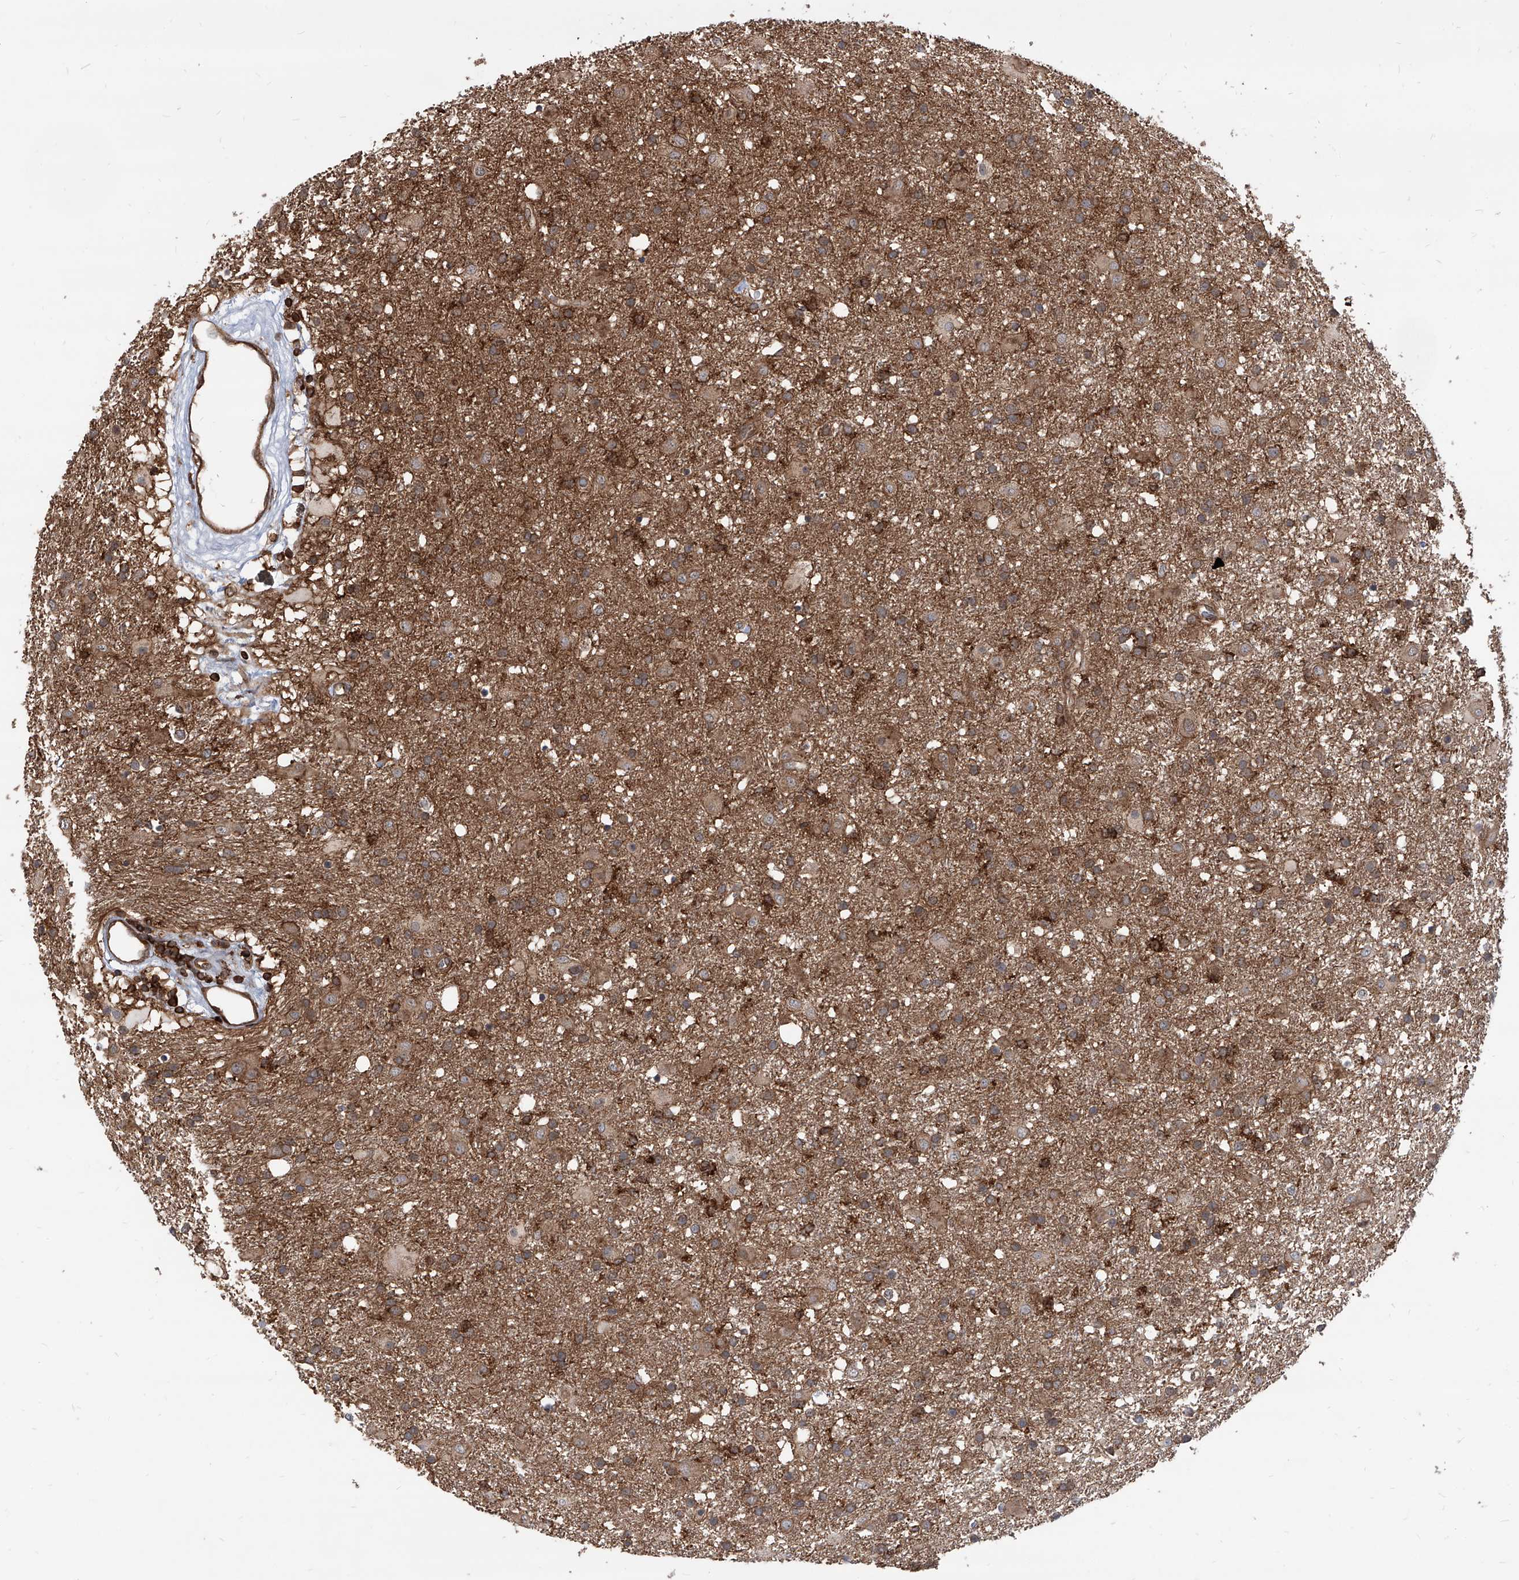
{"staining": {"intensity": "moderate", "quantity": ">75%", "location": "cytoplasmic/membranous"}, "tissue": "glioma", "cell_type": "Tumor cells", "image_type": "cancer", "snomed": [{"axis": "morphology", "description": "Glioma, malignant, Low grade"}, {"axis": "topography", "description": "Brain"}], "caption": "Immunohistochemistry (IHC) (DAB) staining of human glioma displays moderate cytoplasmic/membranous protein positivity in about >75% of tumor cells.", "gene": "MAGED2", "patient": {"sex": "male", "age": 65}}